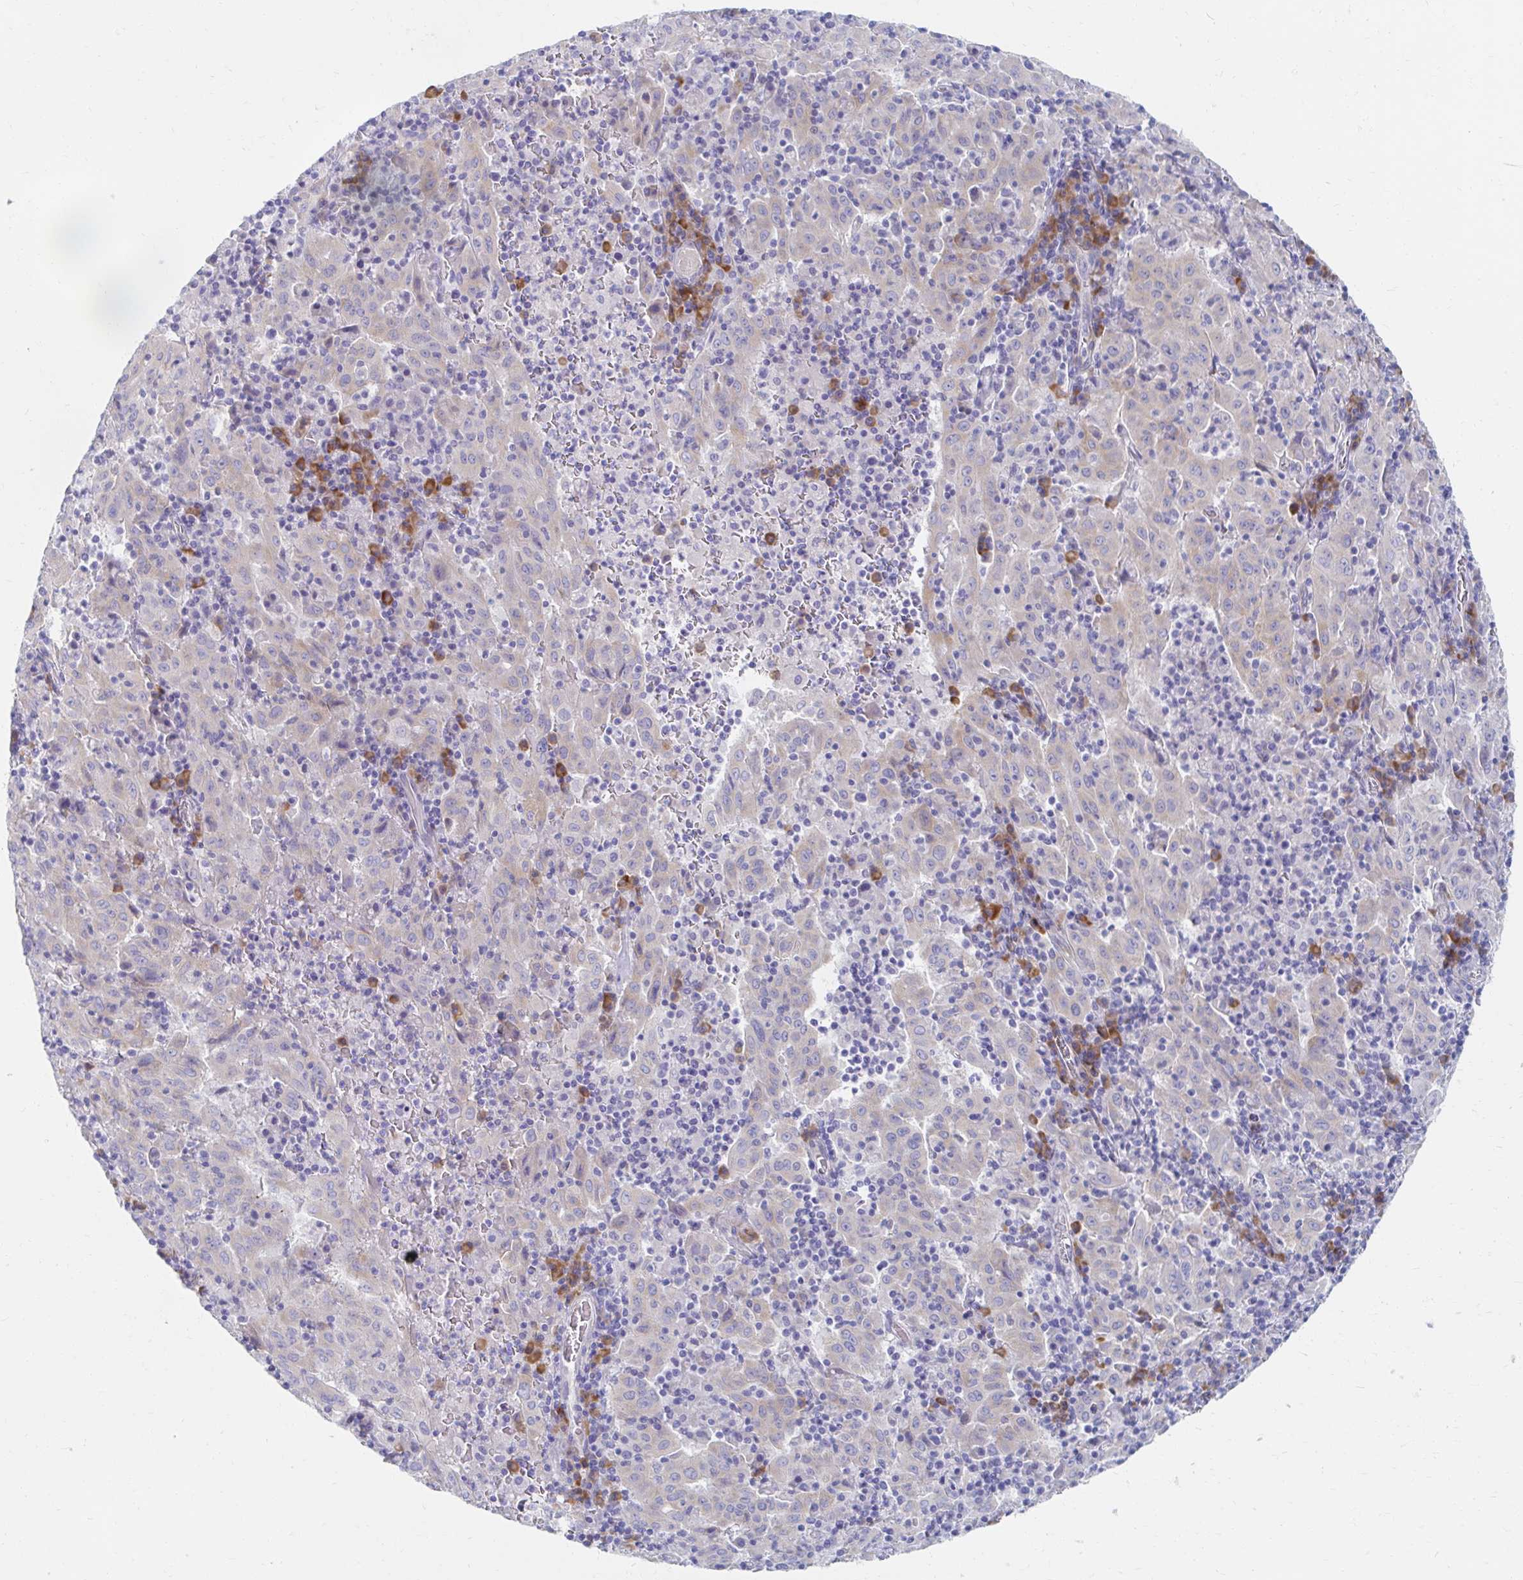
{"staining": {"intensity": "weak", "quantity": "<25%", "location": "cytoplasmic/membranous"}, "tissue": "pancreatic cancer", "cell_type": "Tumor cells", "image_type": "cancer", "snomed": [{"axis": "morphology", "description": "Adenocarcinoma, NOS"}, {"axis": "topography", "description": "Pancreas"}], "caption": "Tumor cells show no significant staining in pancreatic adenocarcinoma. (DAB (3,3'-diaminobenzidine) immunohistochemistry, high magnification).", "gene": "MYLK2", "patient": {"sex": "male", "age": 63}}